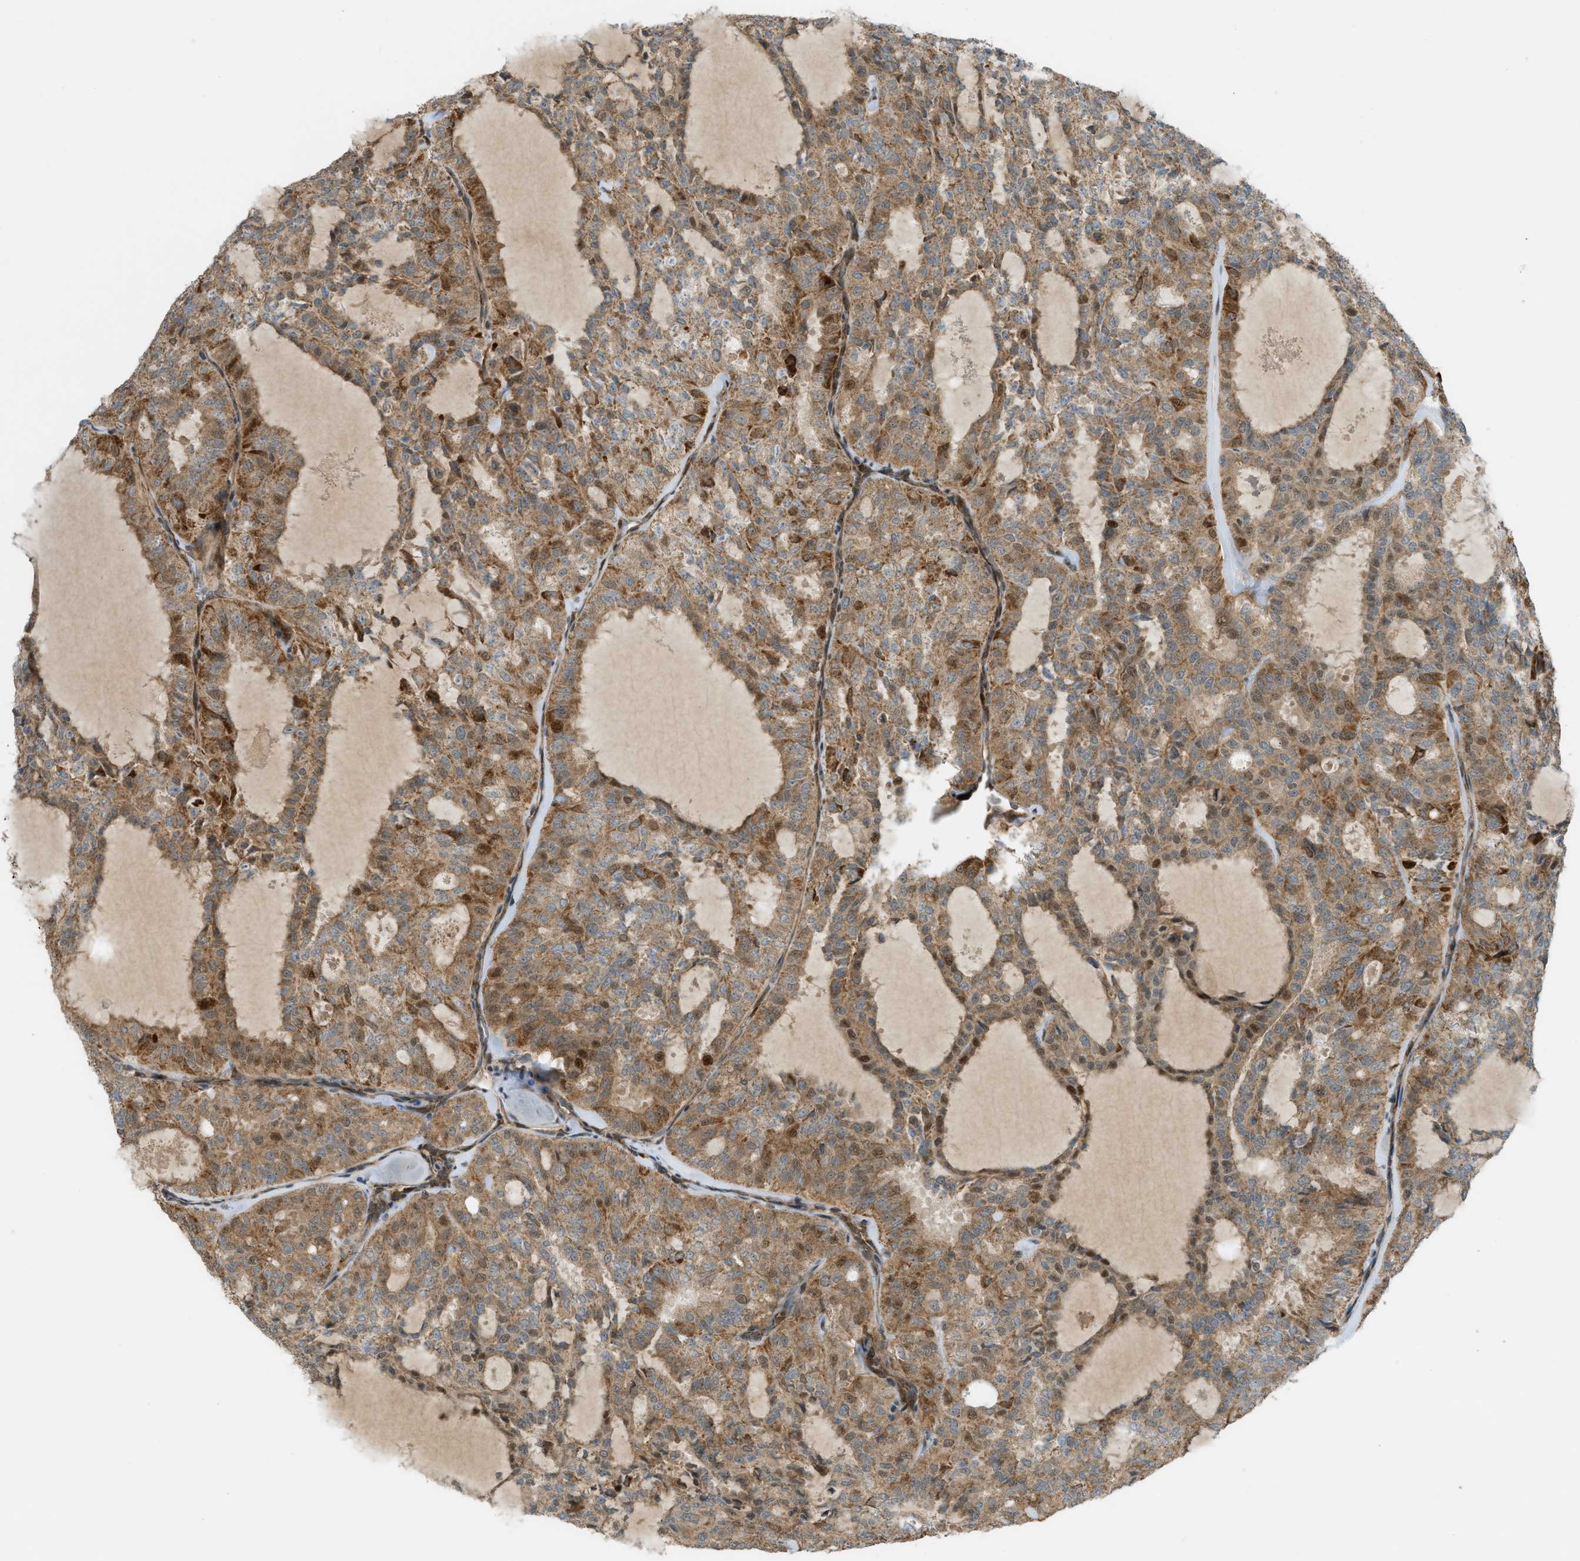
{"staining": {"intensity": "moderate", "quantity": ">75%", "location": "cytoplasmic/membranous,nuclear"}, "tissue": "thyroid cancer", "cell_type": "Tumor cells", "image_type": "cancer", "snomed": [{"axis": "morphology", "description": "Follicular adenoma carcinoma, NOS"}, {"axis": "topography", "description": "Thyroid gland"}], "caption": "Immunohistochemistry (DAB) staining of human thyroid cancer demonstrates moderate cytoplasmic/membranous and nuclear protein positivity in approximately >75% of tumor cells.", "gene": "CCDC186", "patient": {"sex": "male", "age": 75}}